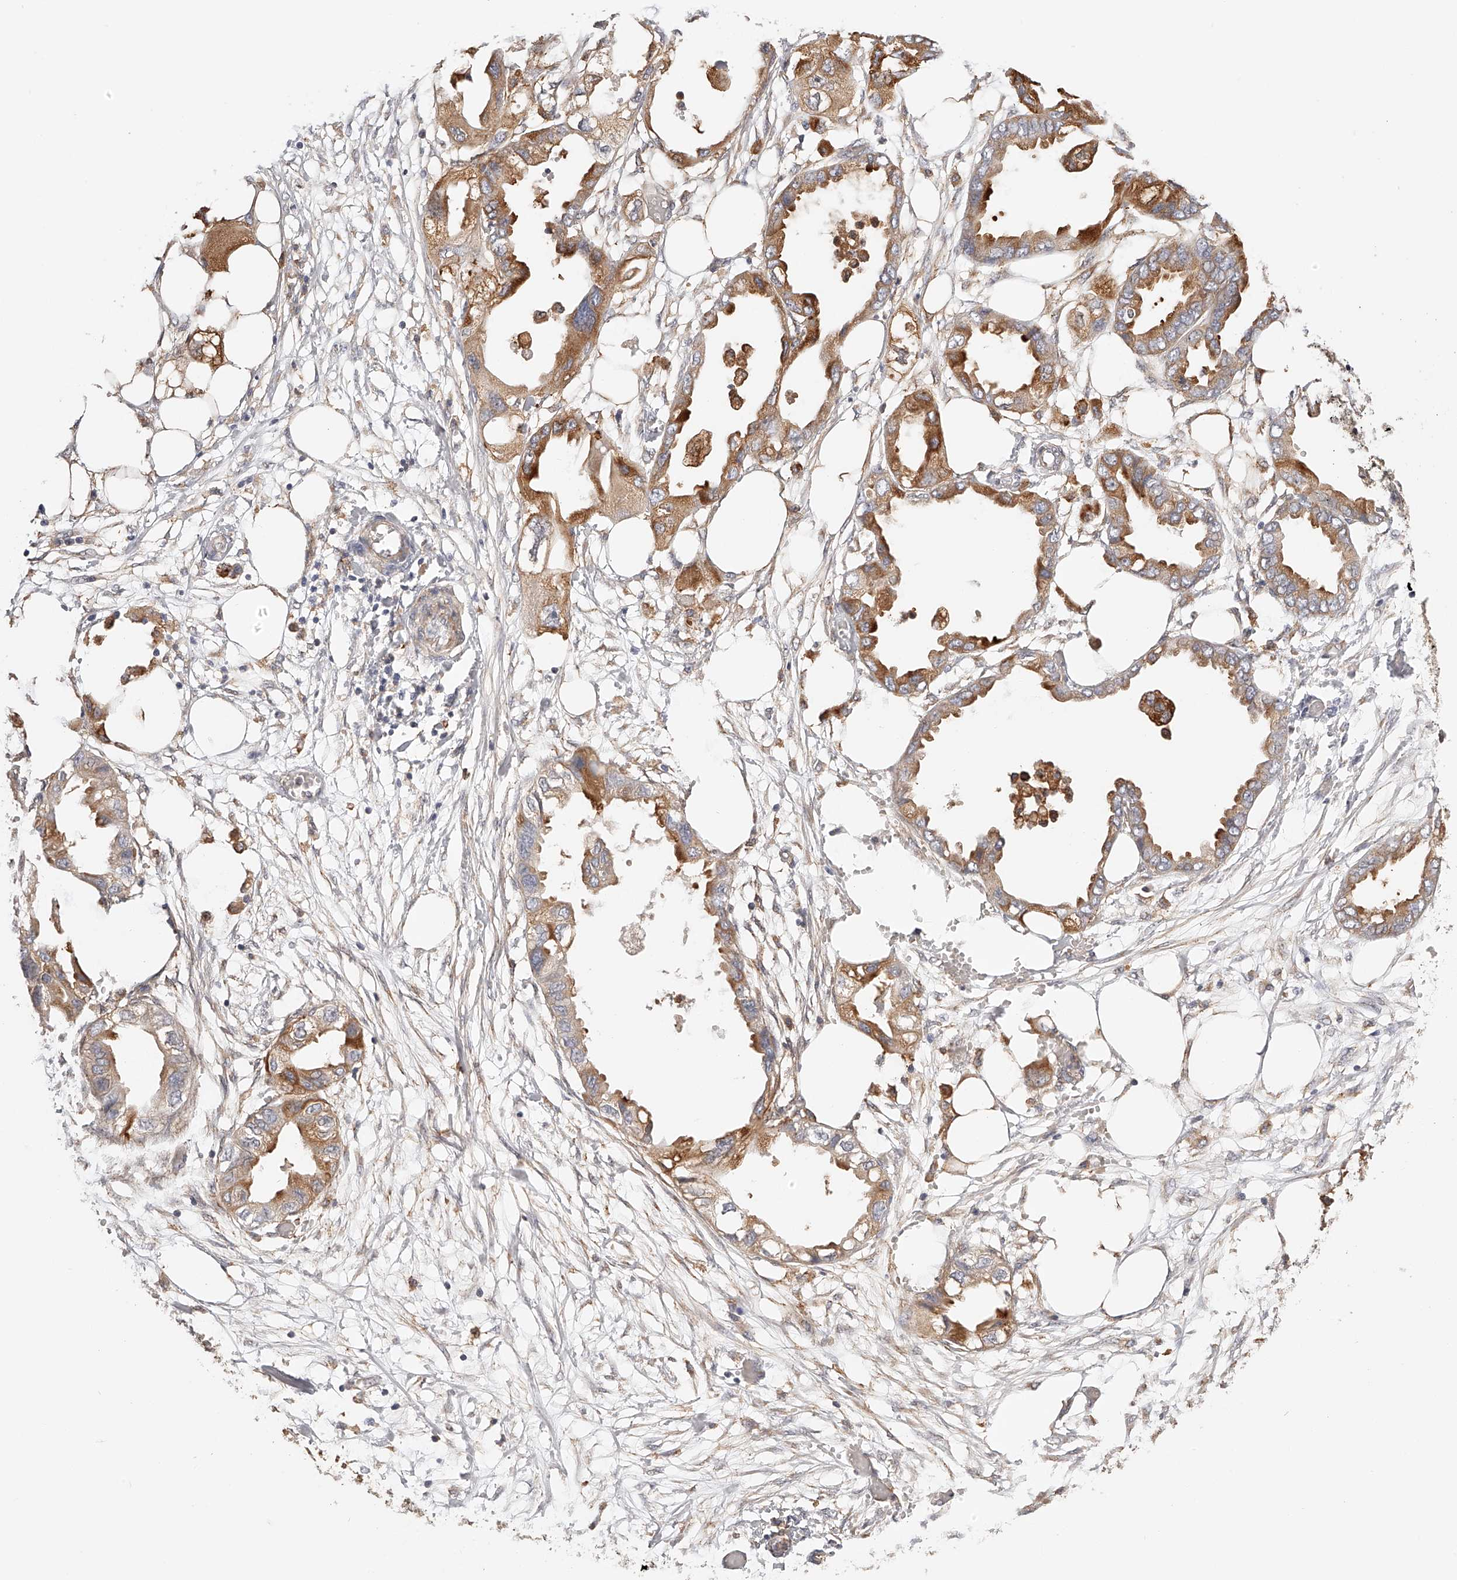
{"staining": {"intensity": "moderate", "quantity": ">75%", "location": "cytoplasmic/membranous"}, "tissue": "endometrial cancer", "cell_type": "Tumor cells", "image_type": "cancer", "snomed": [{"axis": "morphology", "description": "Adenocarcinoma, NOS"}, {"axis": "morphology", "description": "Adenocarcinoma, metastatic, NOS"}, {"axis": "topography", "description": "Adipose tissue"}, {"axis": "topography", "description": "Endometrium"}], "caption": "The image shows immunohistochemical staining of endometrial cancer. There is moderate cytoplasmic/membranous expression is appreciated in about >75% of tumor cells.", "gene": "SYNC", "patient": {"sex": "female", "age": 67}}